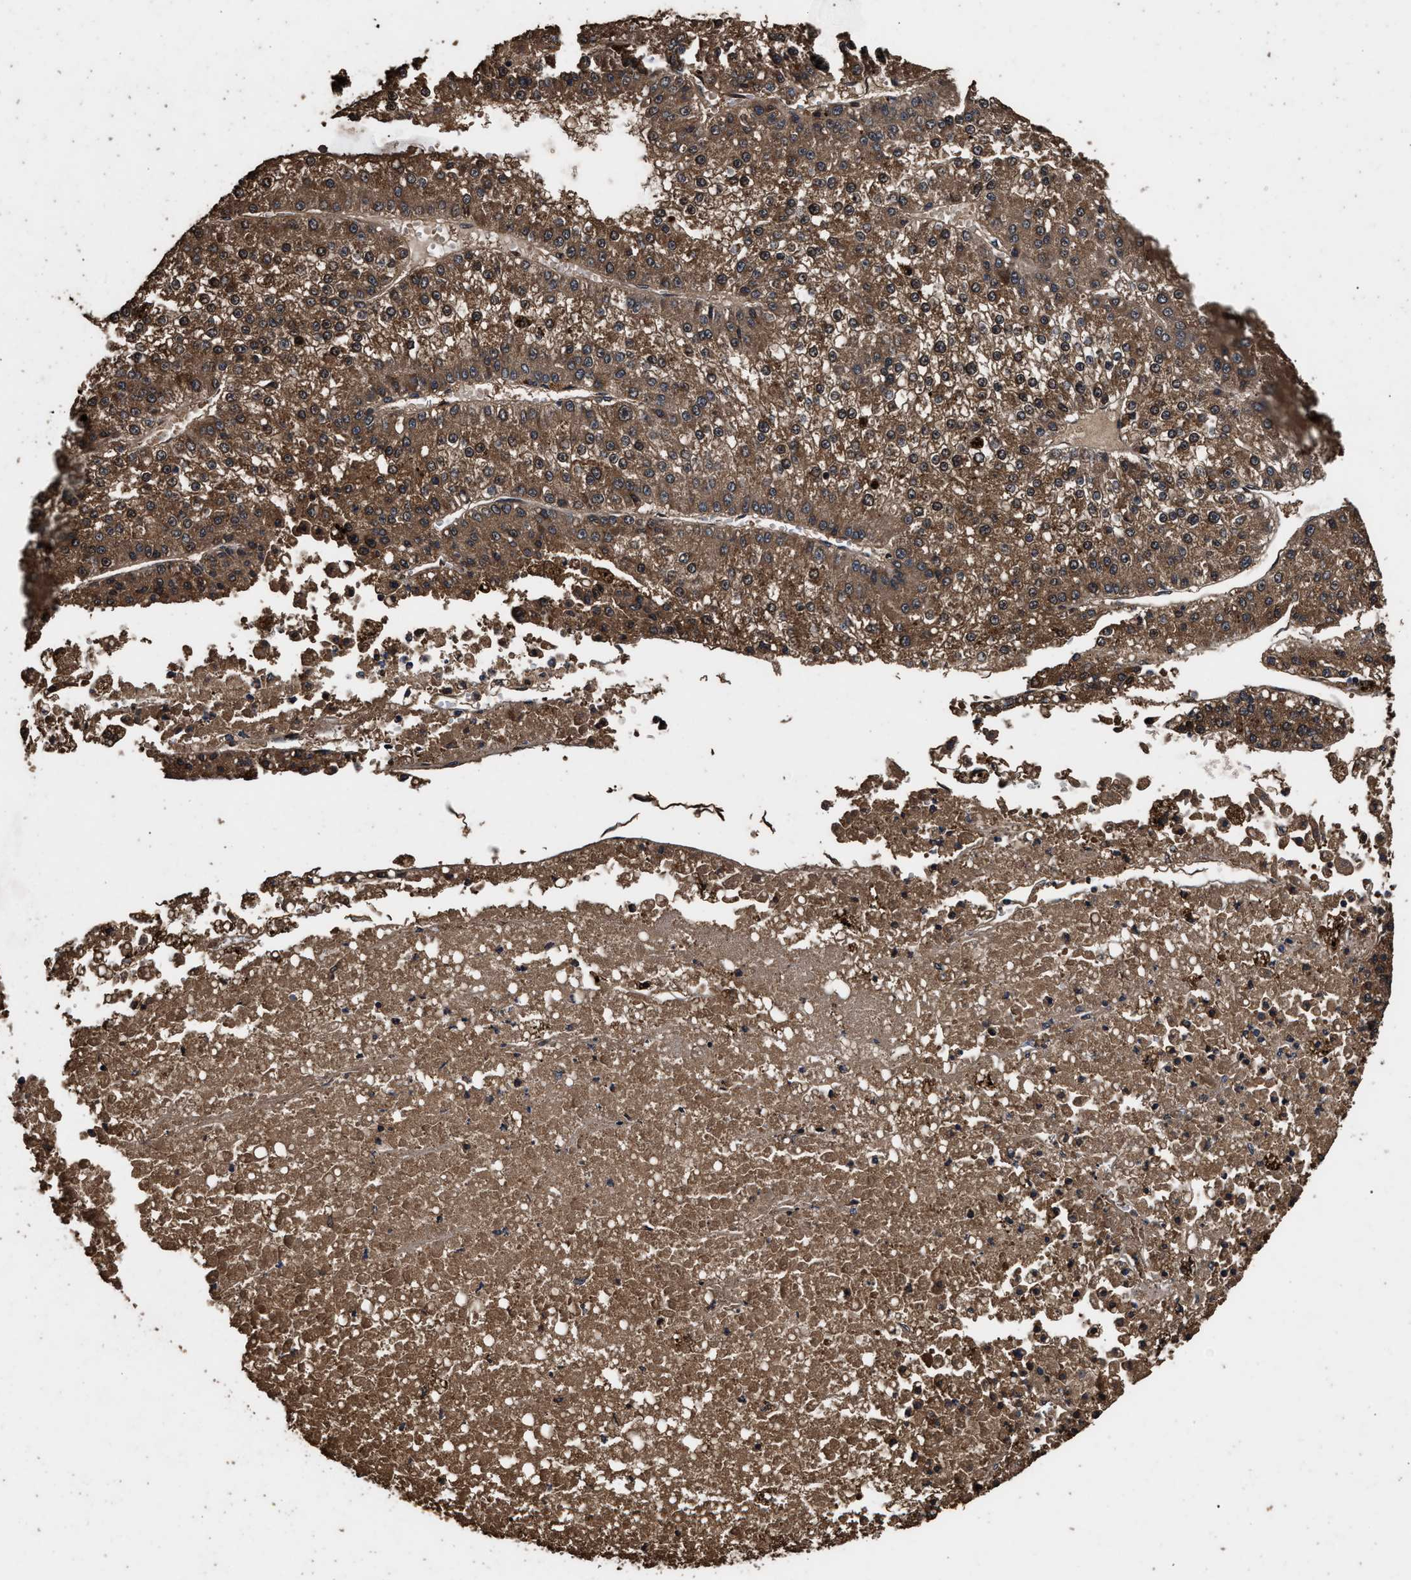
{"staining": {"intensity": "moderate", "quantity": ">75%", "location": "cytoplasmic/membranous"}, "tissue": "liver cancer", "cell_type": "Tumor cells", "image_type": "cancer", "snomed": [{"axis": "morphology", "description": "Carcinoma, Hepatocellular, NOS"}, {"axis": "topography", "description": "Liver"}], "caption": "Moderate cytoplasmic/membranous protein staining is seen in about >75% of tumor cells in liver hepatocellular carcinoma.", "gene": "KYAT1", "patient": {"sex": "female", "age": 73}}